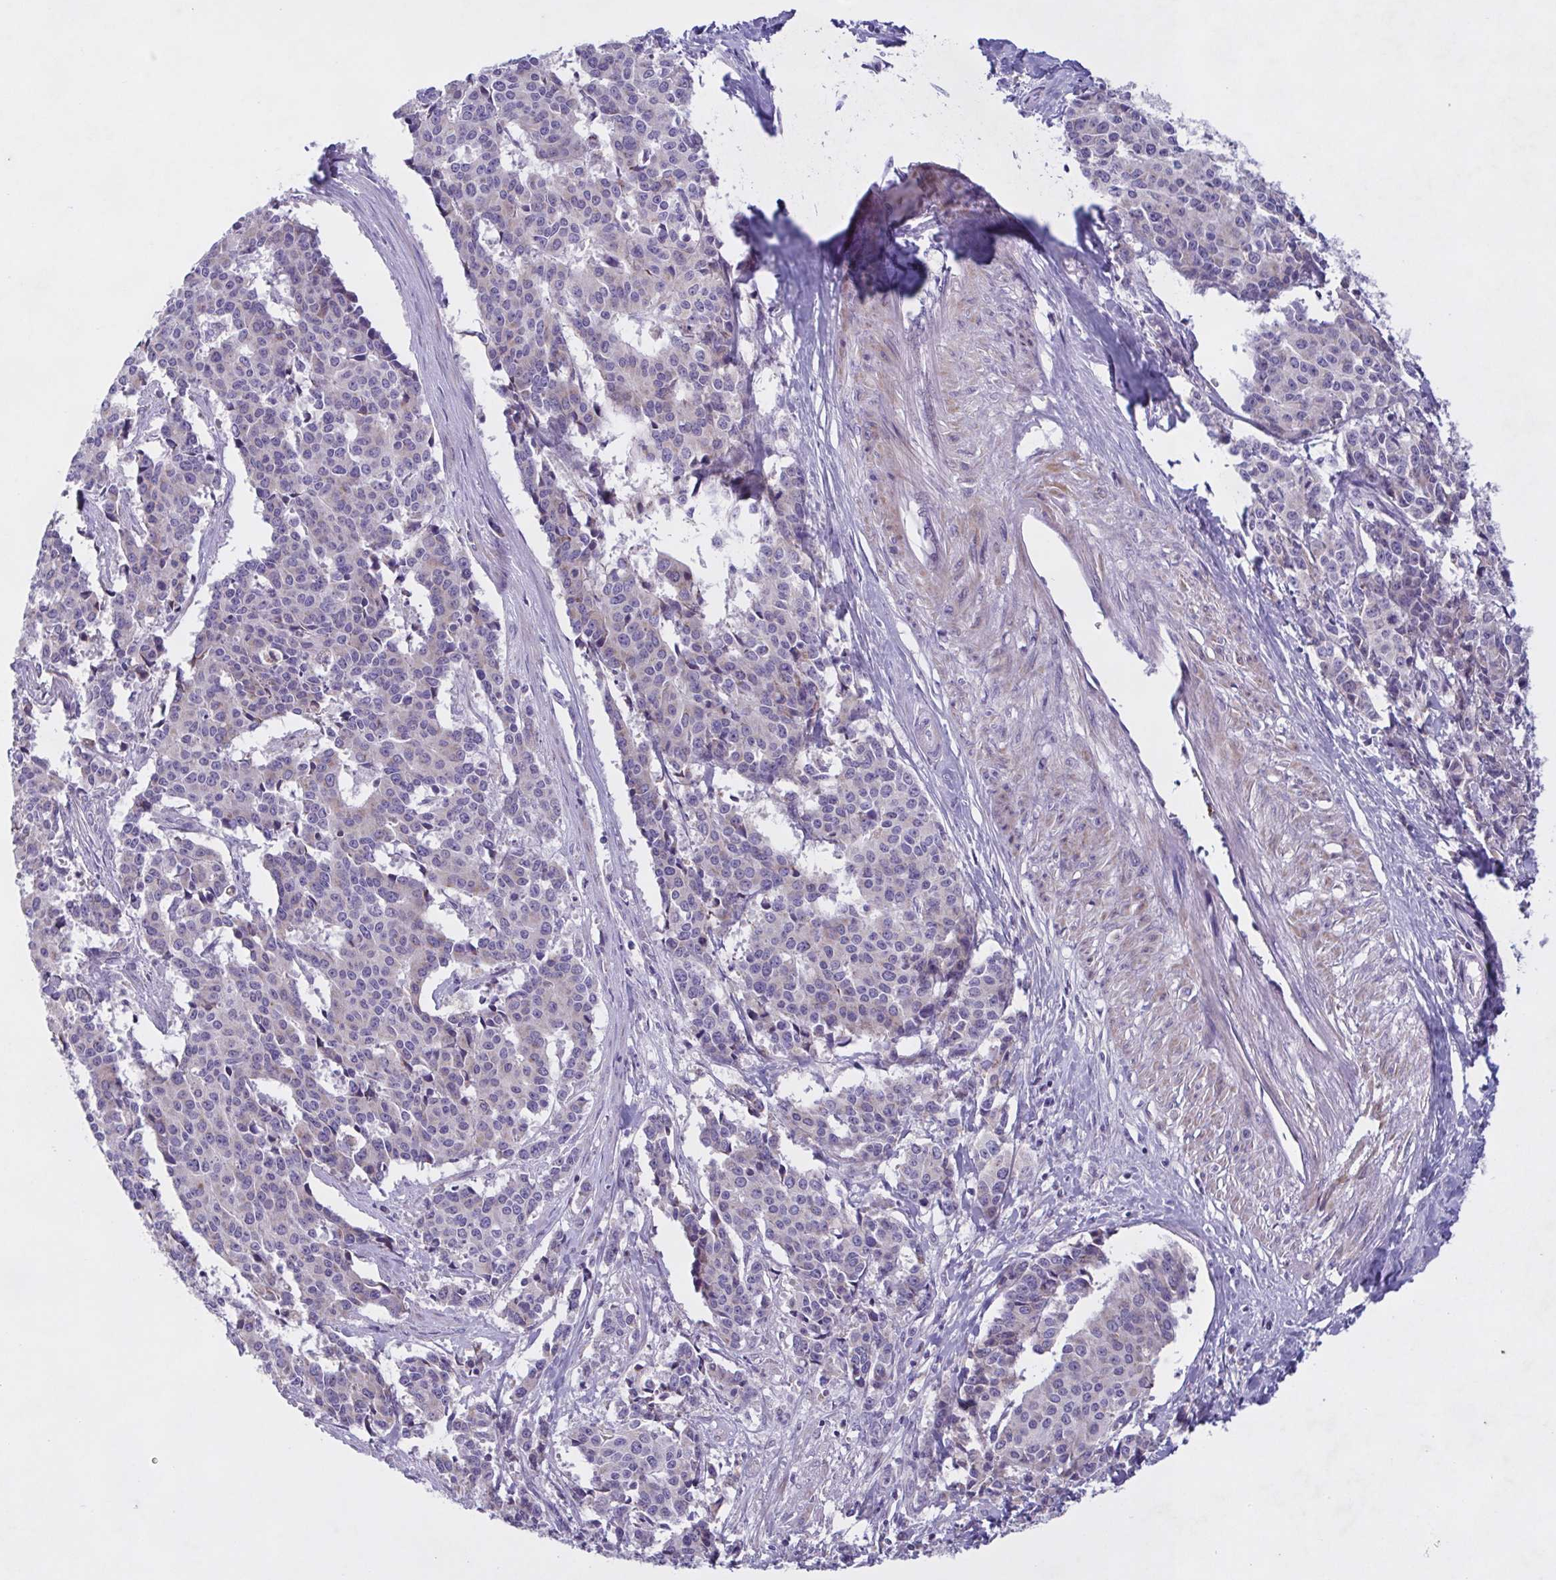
{"staining": {"intensity": "negative", "quantity": "none", "location": "none"}, "tissue": "cervical cancer", "cell_type": "Tumor cells", "image_type": "cancer", "snomed": [{"axis": "morphology", "description": "Squamous cell carcinoma, NOS"}, {"axis": "topography", "description": "Cervix"}], "caption": "An IHC histopathology image of squamous cell carcinoma (cervical) is shown. There is no staining in tumor cells of squamous cell carcinoma (cervical).", "gene": "F13B", "patient": {"sex": "female", "age": 28}}